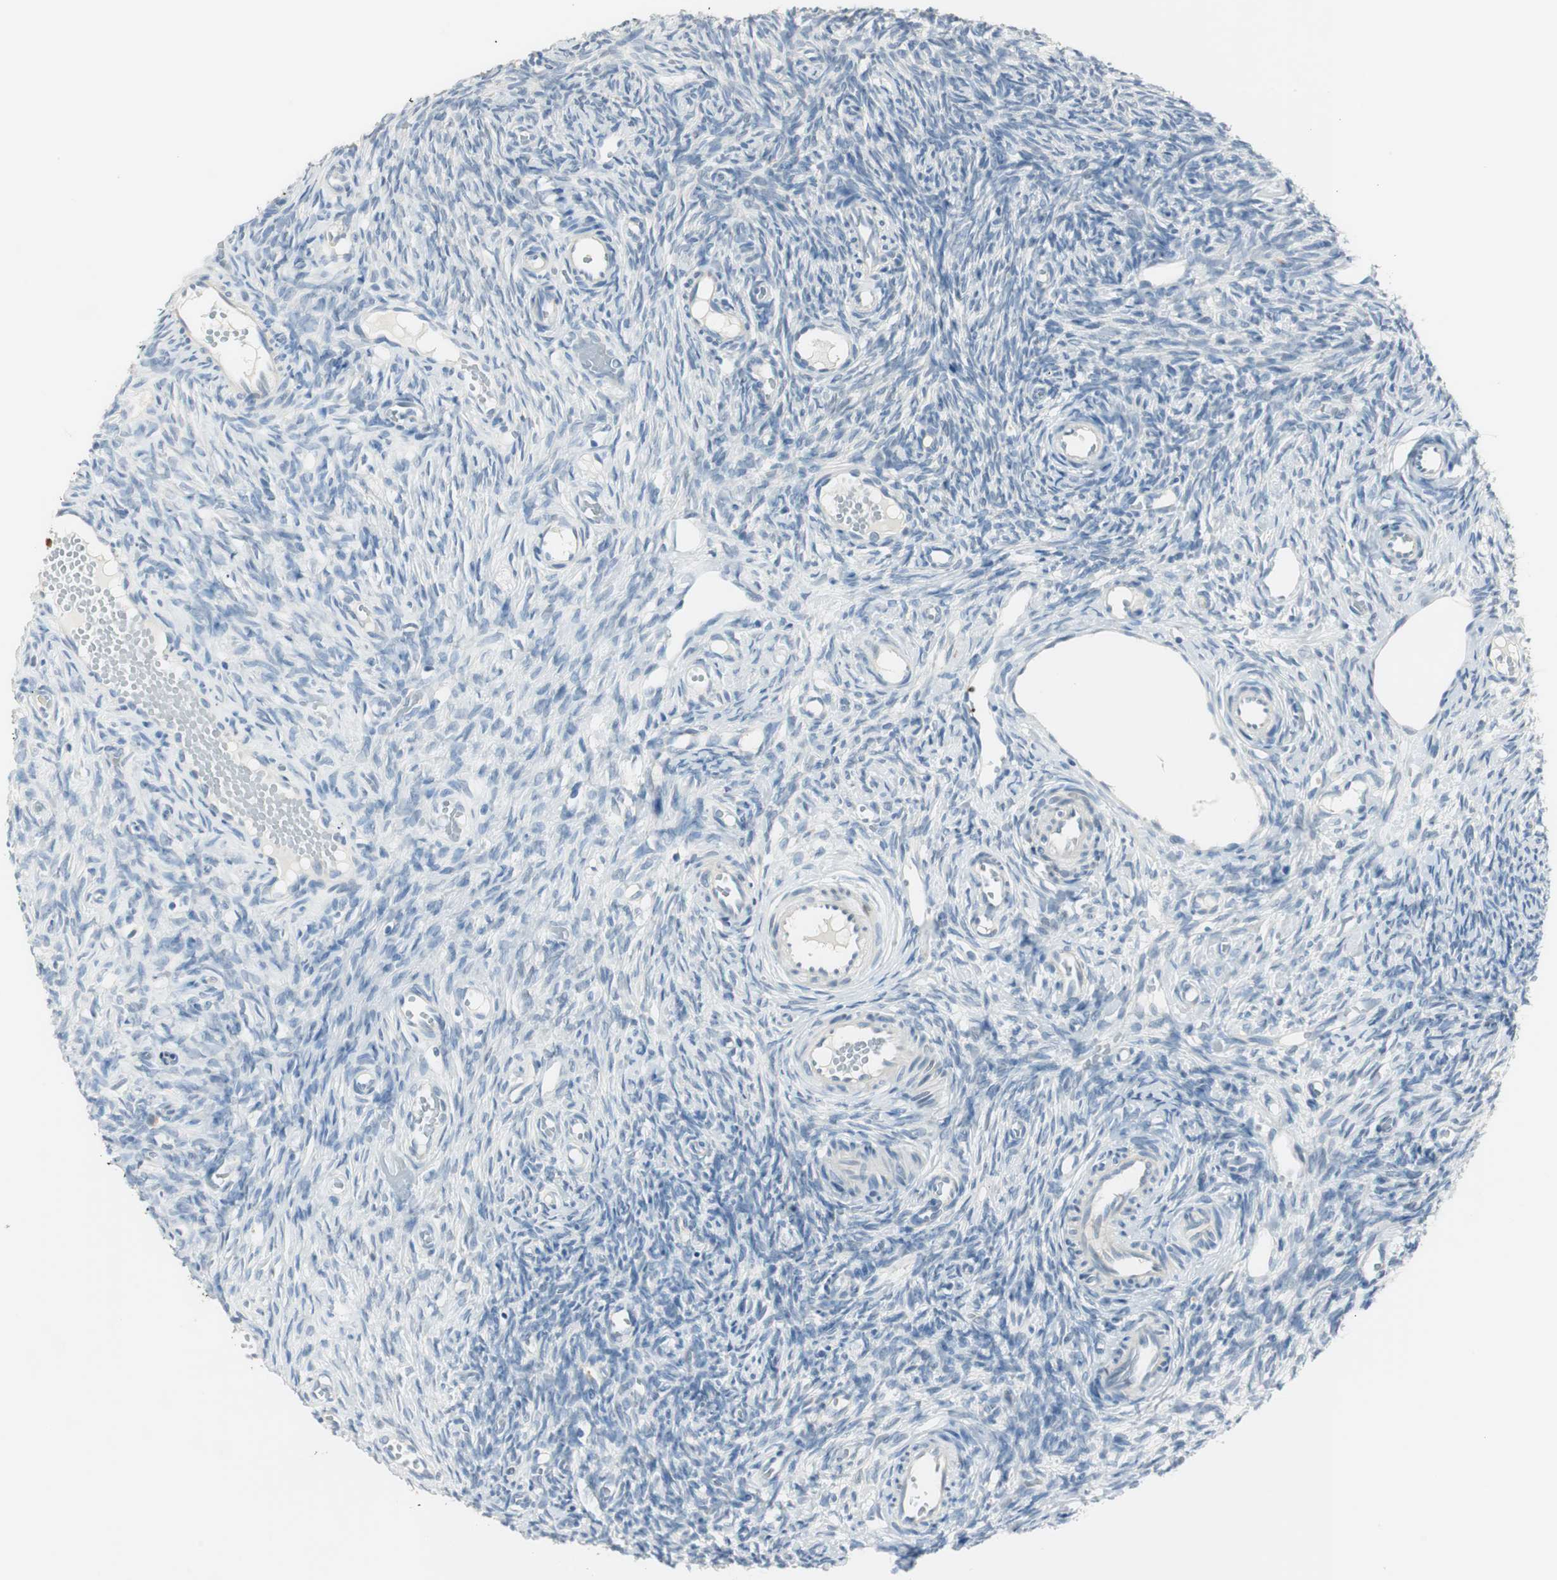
{"staining": {"intensity": "negative", "quantity": "none", "location": "none"}, "tissue": "ovary", "cell_type": "Ovarian stroma cells", "image_type": "normal", "snomed": [{"axis": "morphology", "description": "Normal tissue, NOS"}, {"axis": "topography", "description": "Ovary"}], "caption": "IHC image of benign human ovary stained for a protein (brown), which shows no expression in ovarian stroma cells.", "gene": "MSTO1", "patient": {"sex": "female", "age": 35}}